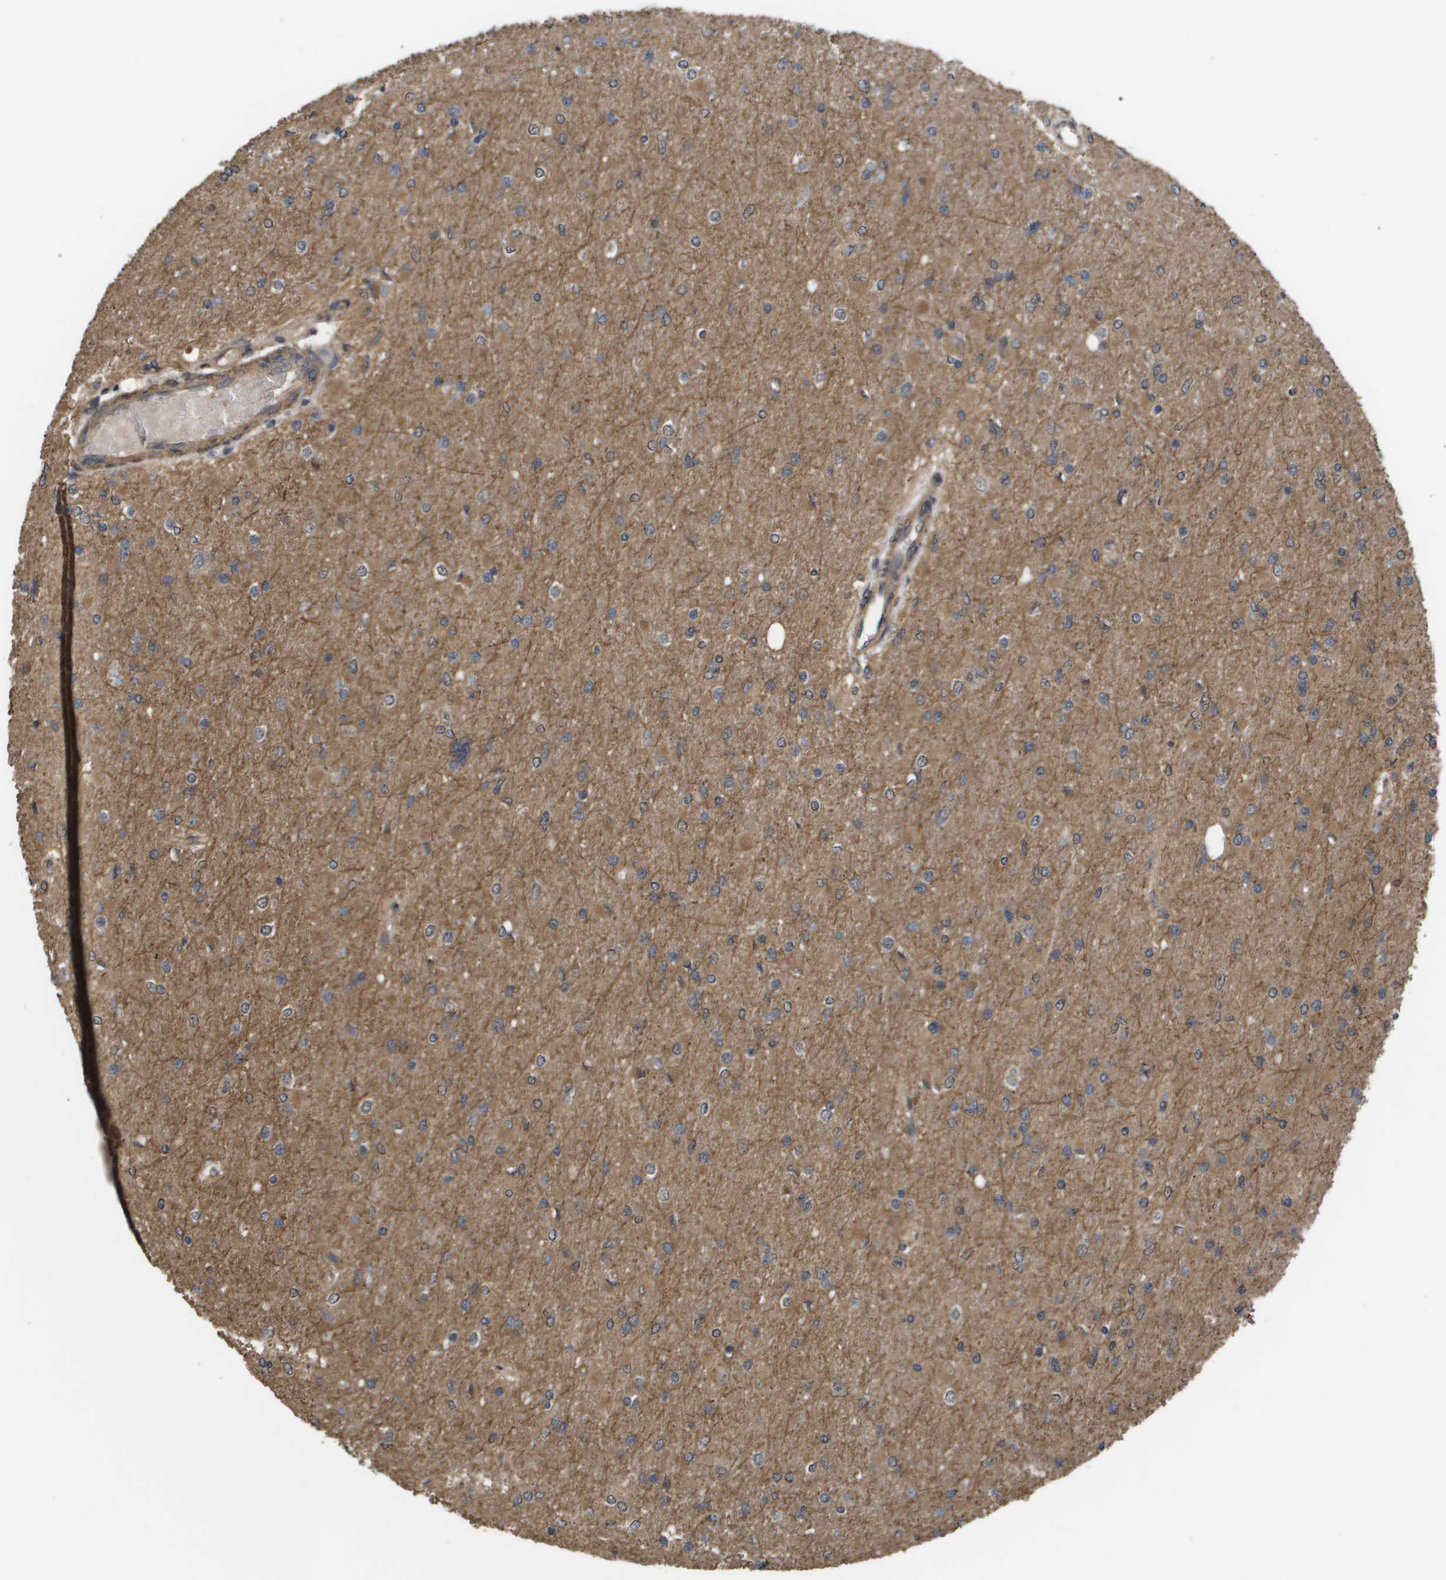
{"staining": {"intensity": "moderate", "quantity": "25%-75%", "location": "cytoplasmic/membranous"}, "tissue": "glioma", "cell_type": "Tumor cells", "image_type": "cancer", "snomed": [{"axis": "morphology", "description": "Glioma, malignant, High grade"}, {"axis": "topography", "description": "Cerebral cortex"}], "caption": "Malignant high-grade glioma was stained to show a protein in brown. There is medium levels of moderate cytoplasmic/membranous positivity in about 25%-75% of tumor cells. (DAB (3,3'-diaminobenzidine) IHC, brown staining for protein, blue staining for nuclei).", "gene": "CUL5", "patient": {"sex": "female", "age": 36}}